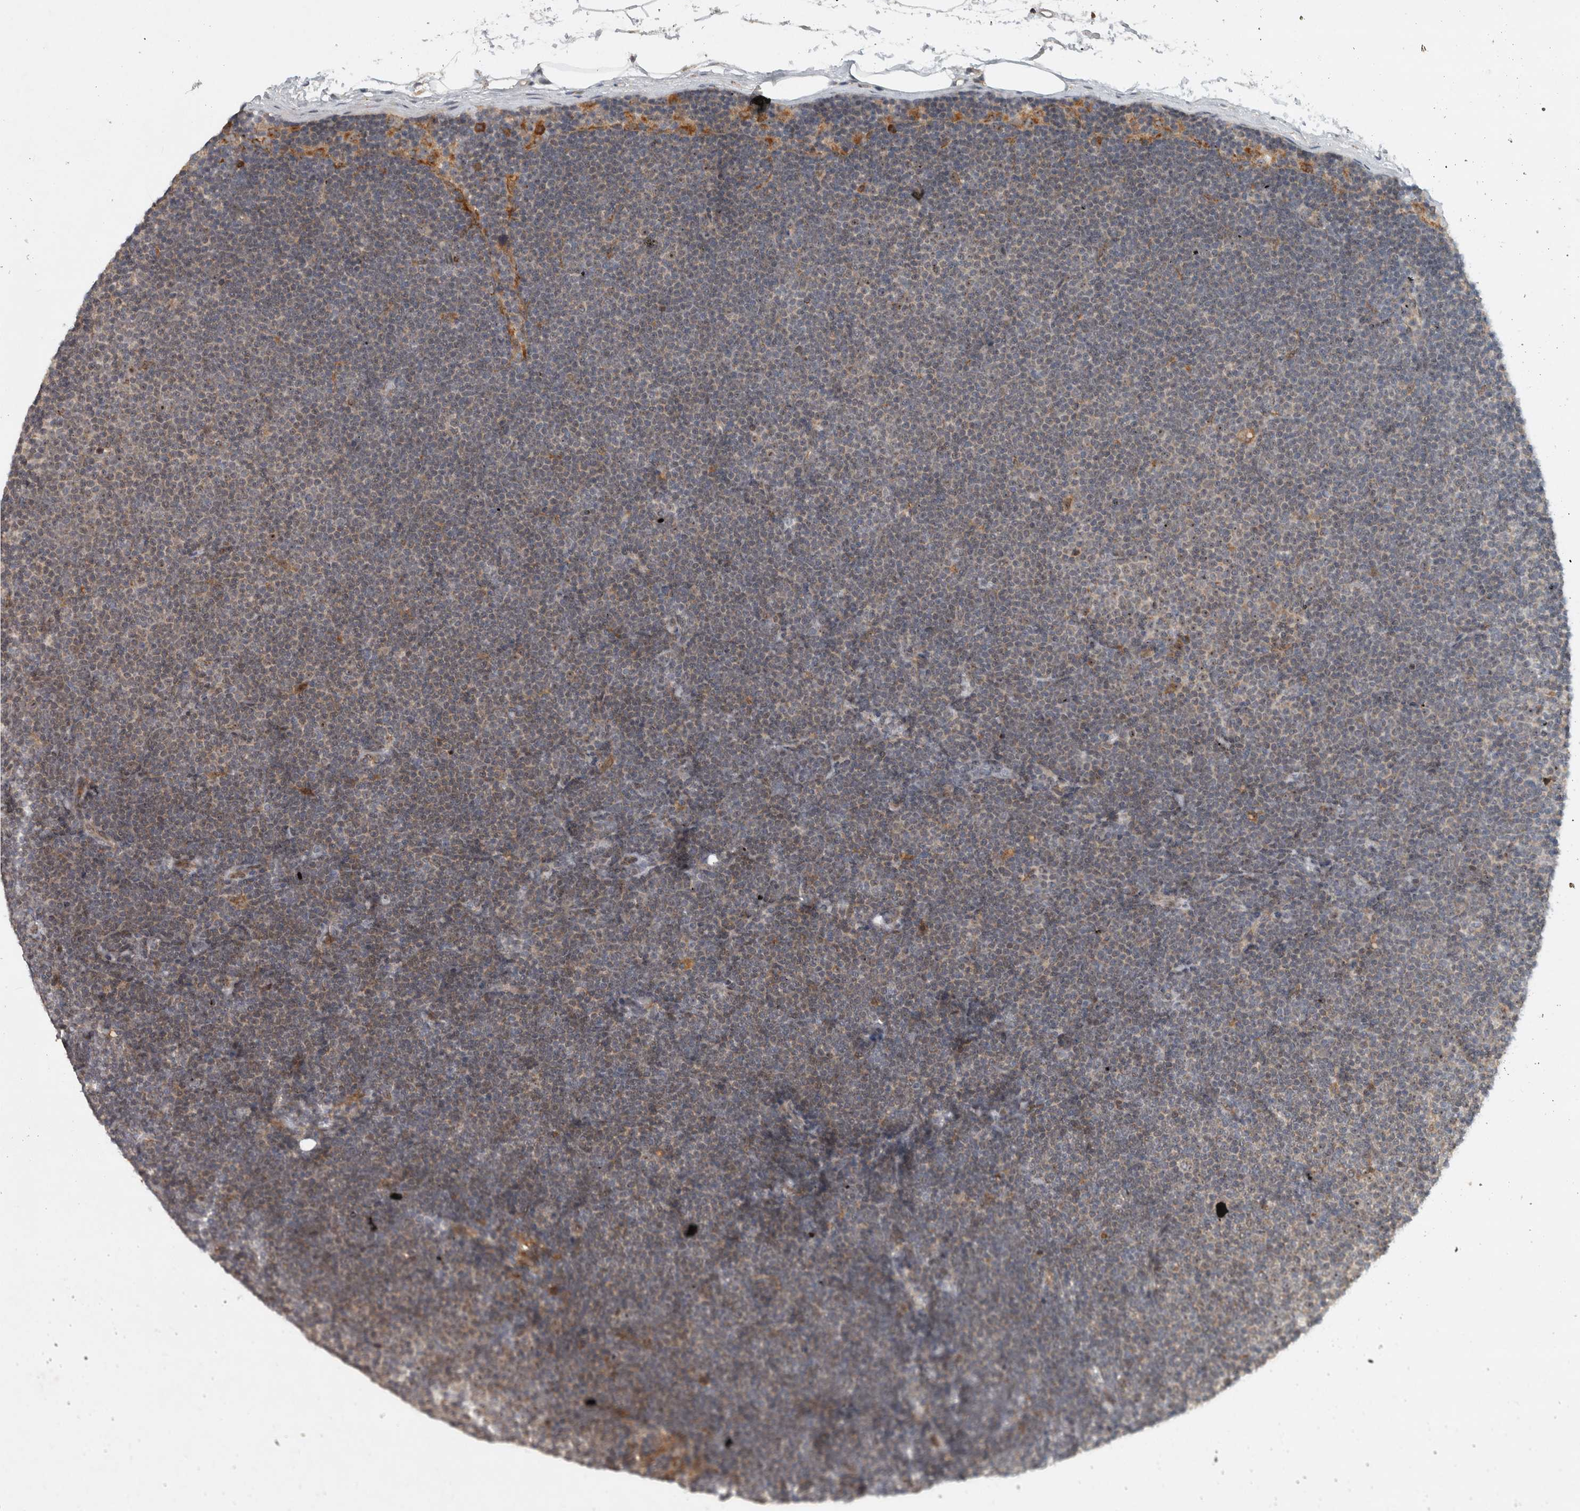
{"staining": {"intensity": "weak", "quantity": "<25%", "location": "cytoplasmic/membranous"}, "tissue": "lymphoma", "cell_type": "Tumor cells", "image_type": "cancer", "snomed": [{"axis": "morphology", "description": "Malignant lymphoma, non-Hodgkin's type, Low grade"}, {"axis": "topography", "description": "Lymph node"}], "caption": "This is an immunohistochemistry image of lymphoma. There is no expression in tumor cells.", "gene": "GPR137B", "patient": {"sex": "female", "age": 53}}